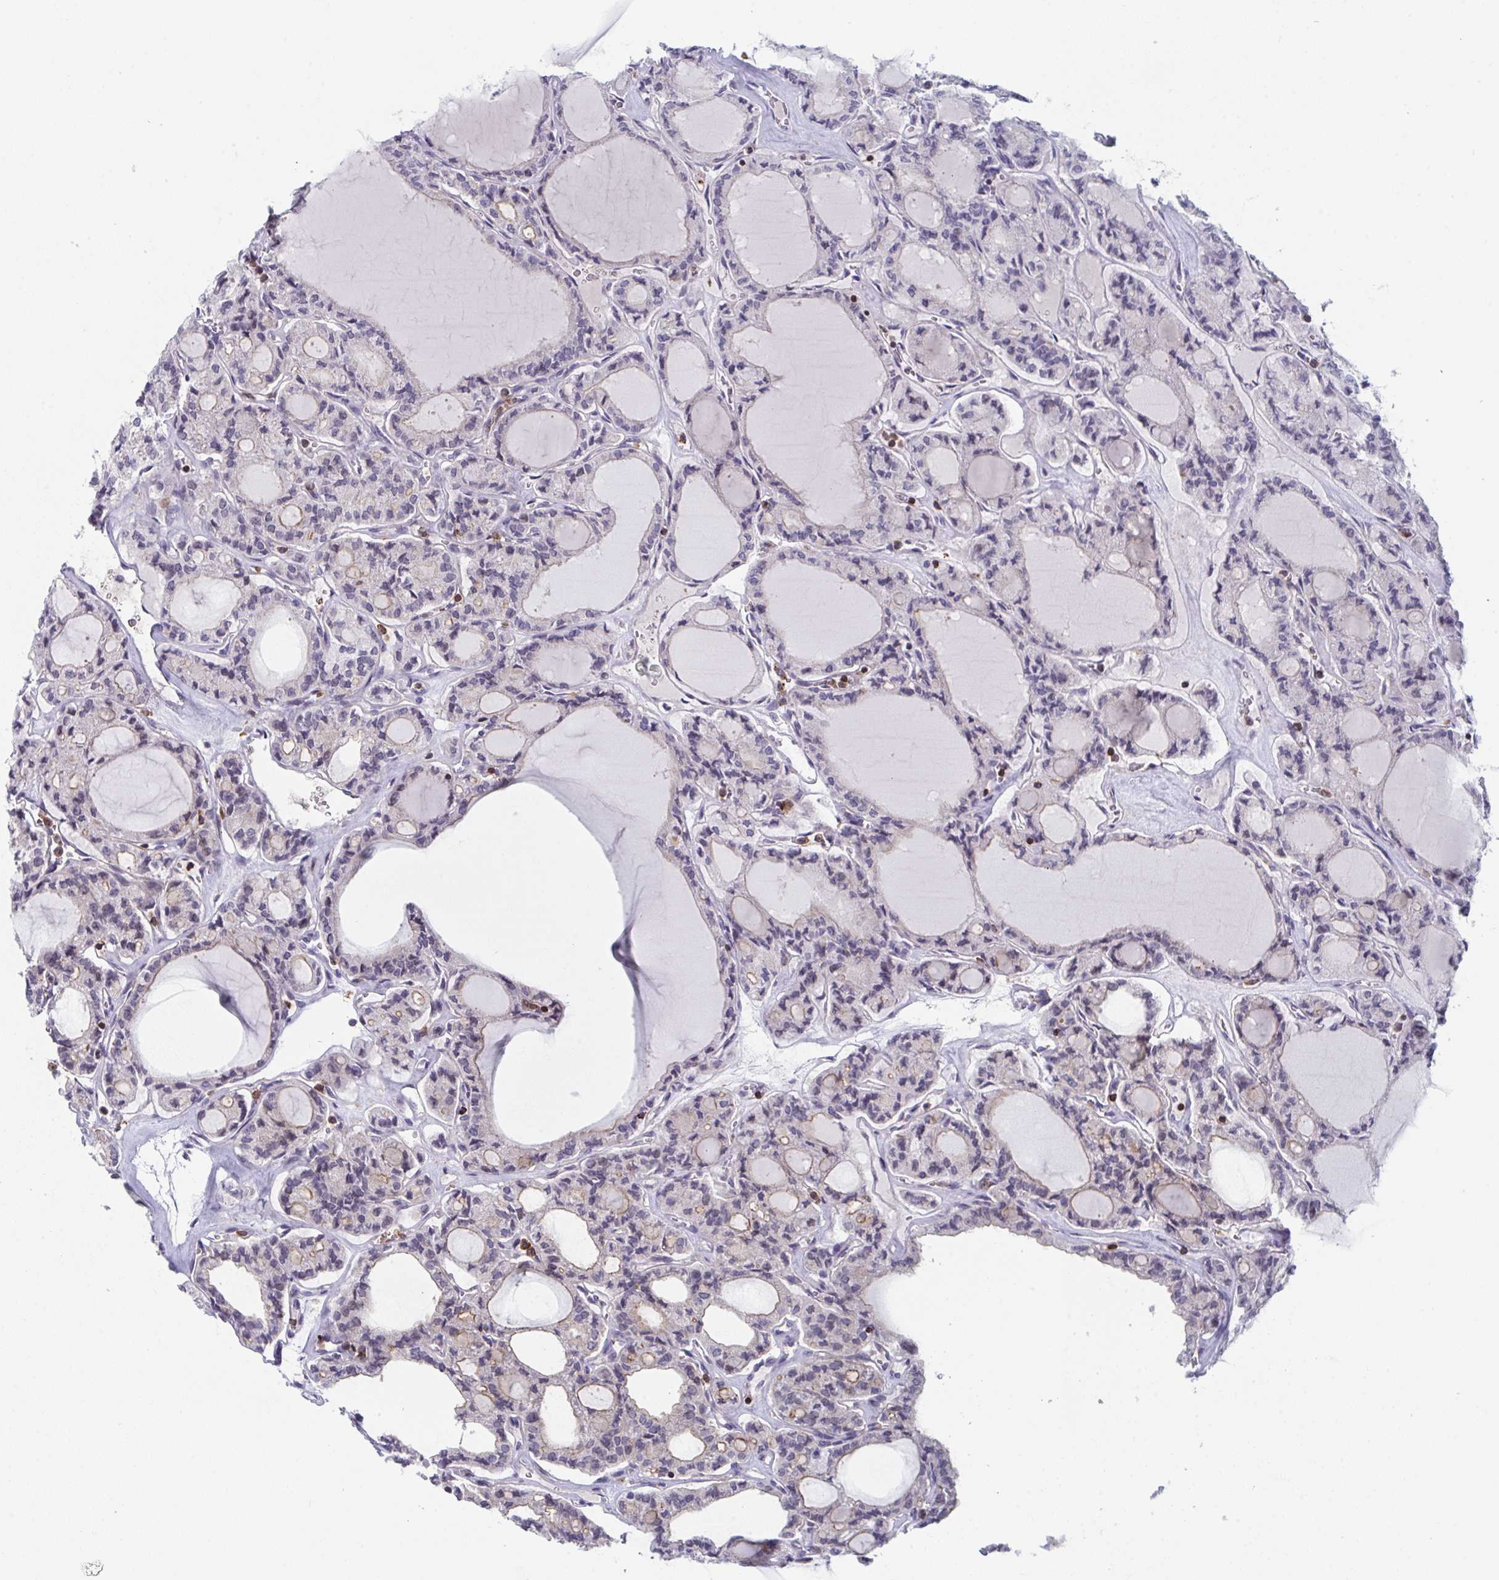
{"staining": {"intensity": "negative", "quantity": "none", "location": "none"}, "tissue": "thyroid cancer", "cell_type": "Tumor cells", "image_type": "cancer", "snomed": [{"axis": "morphology", "description": "Papillary adenocarcinoma, NOS"}, {"axis": "topography", "description": "Thyroid gland"}], "caption": "High magnification brightfield microscopy of thyroid cancer (papillary adenocarcinoma) stained with DAB (3,3'-diaminobenzidine) (brown) and counterstained with hematoxylin (blue): tumor cells show no significant expression.", "gene": "DISP2", "patient": {"sex": "male", "age": 87}}